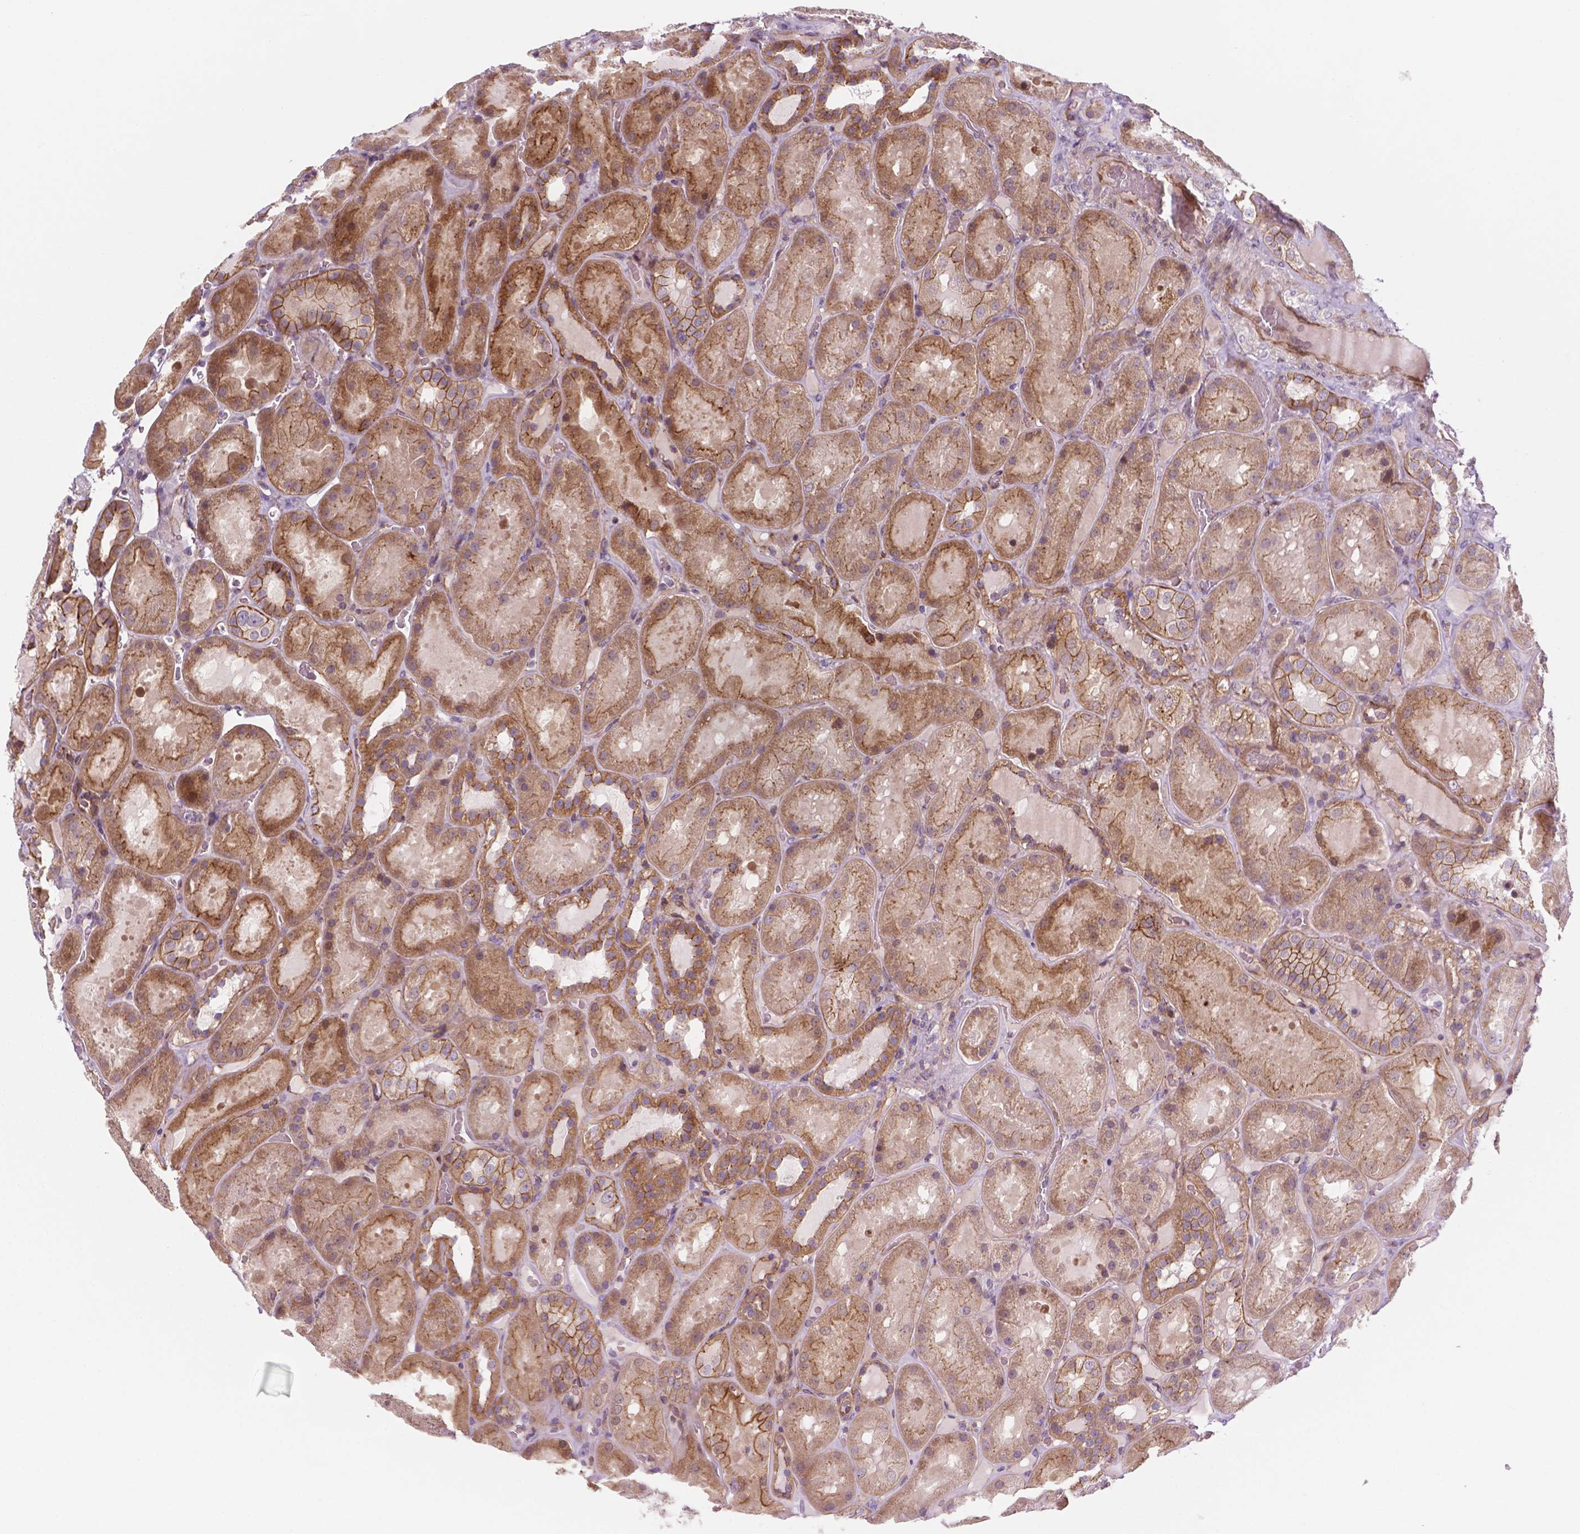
{"staining": {"intensity": "weak", "quantity": "25%-75%", "location": "cytoplasmic/membranous"}, "tissue": "kidney", "cell_type": "Cells in glomeruli", "image_type": "normal", "snomed": [{"axis": "morphology", "description": "Normal tissue, NOS"}, {"axis": "topography", "description": "Kidney"}], "caption": "IHC staining of unremarkable kidney, which exhibits low levels of weak cytoplasmic/membranous positivity in approximately 25%-75% of cells in glomeruli indicating weak cytoplasmic/membranous protein positivity. The staining was performed using DAB (3,3'-diaminobenzidine) (brown) for protein detection and nuclei were counterstained in hematoxylin (blue).", "gene": "RND3", "patient": {"sex": "male", "age": 73}}